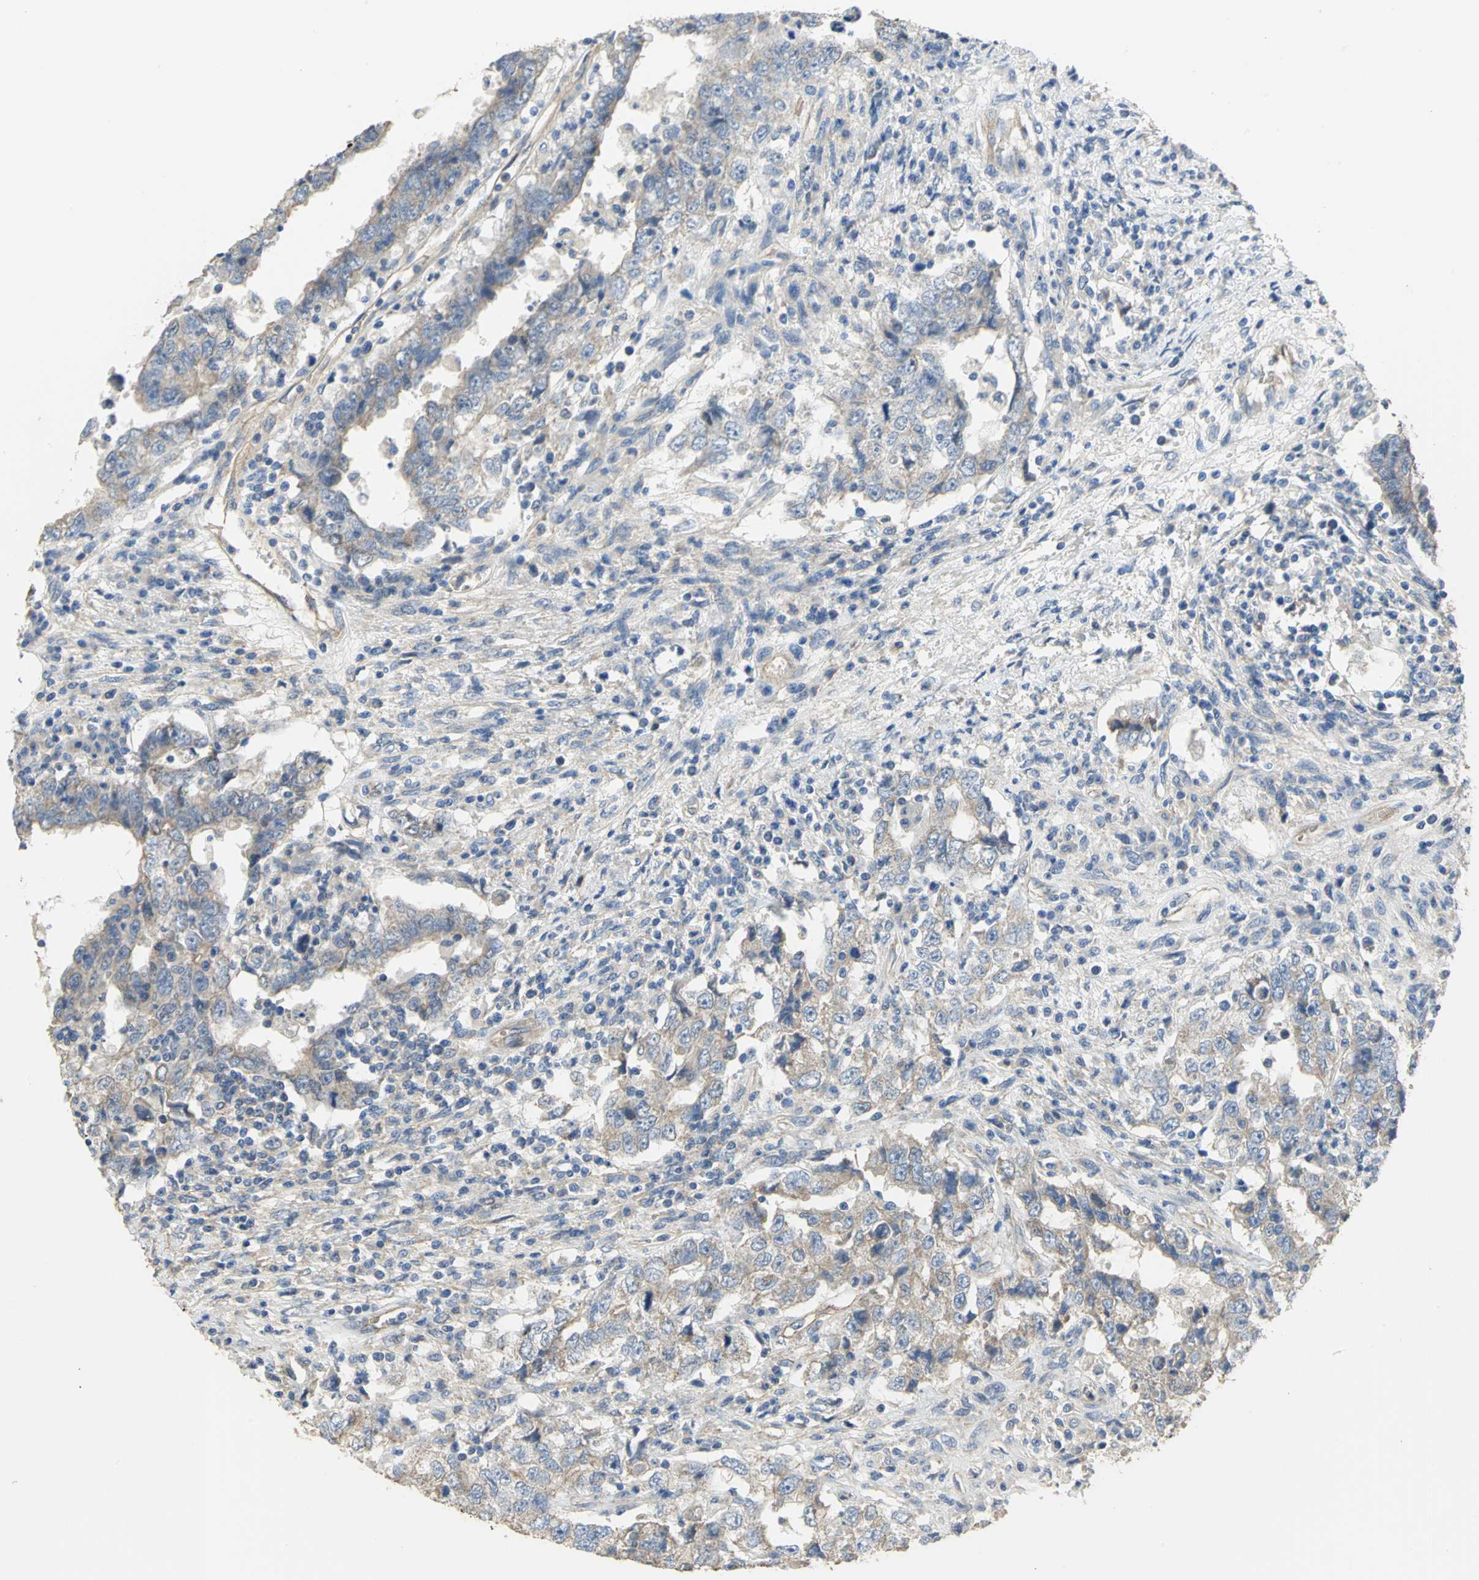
{"staining": {"intensity": "weak", "quantity": ">75%", "location": "cytoplasmic/membranous"}, "tissue": "testis cancer", "cell_type": "Tumor cells", "image_type": "cancer", "snomed": [{"axis": "morphology", "description": "Carcinoma, Embryonal, NOS"}, {"axis": "topography", "description": "Testis"}], "caption": "The histopathology image shows immunohistochemical staining of testis cancer. There is weak cytoplasmic/membranous positivity is present in about >75% of tumor cells.", "gene": "HTR1F", "patient": {"sex": "male", "age": 26}}